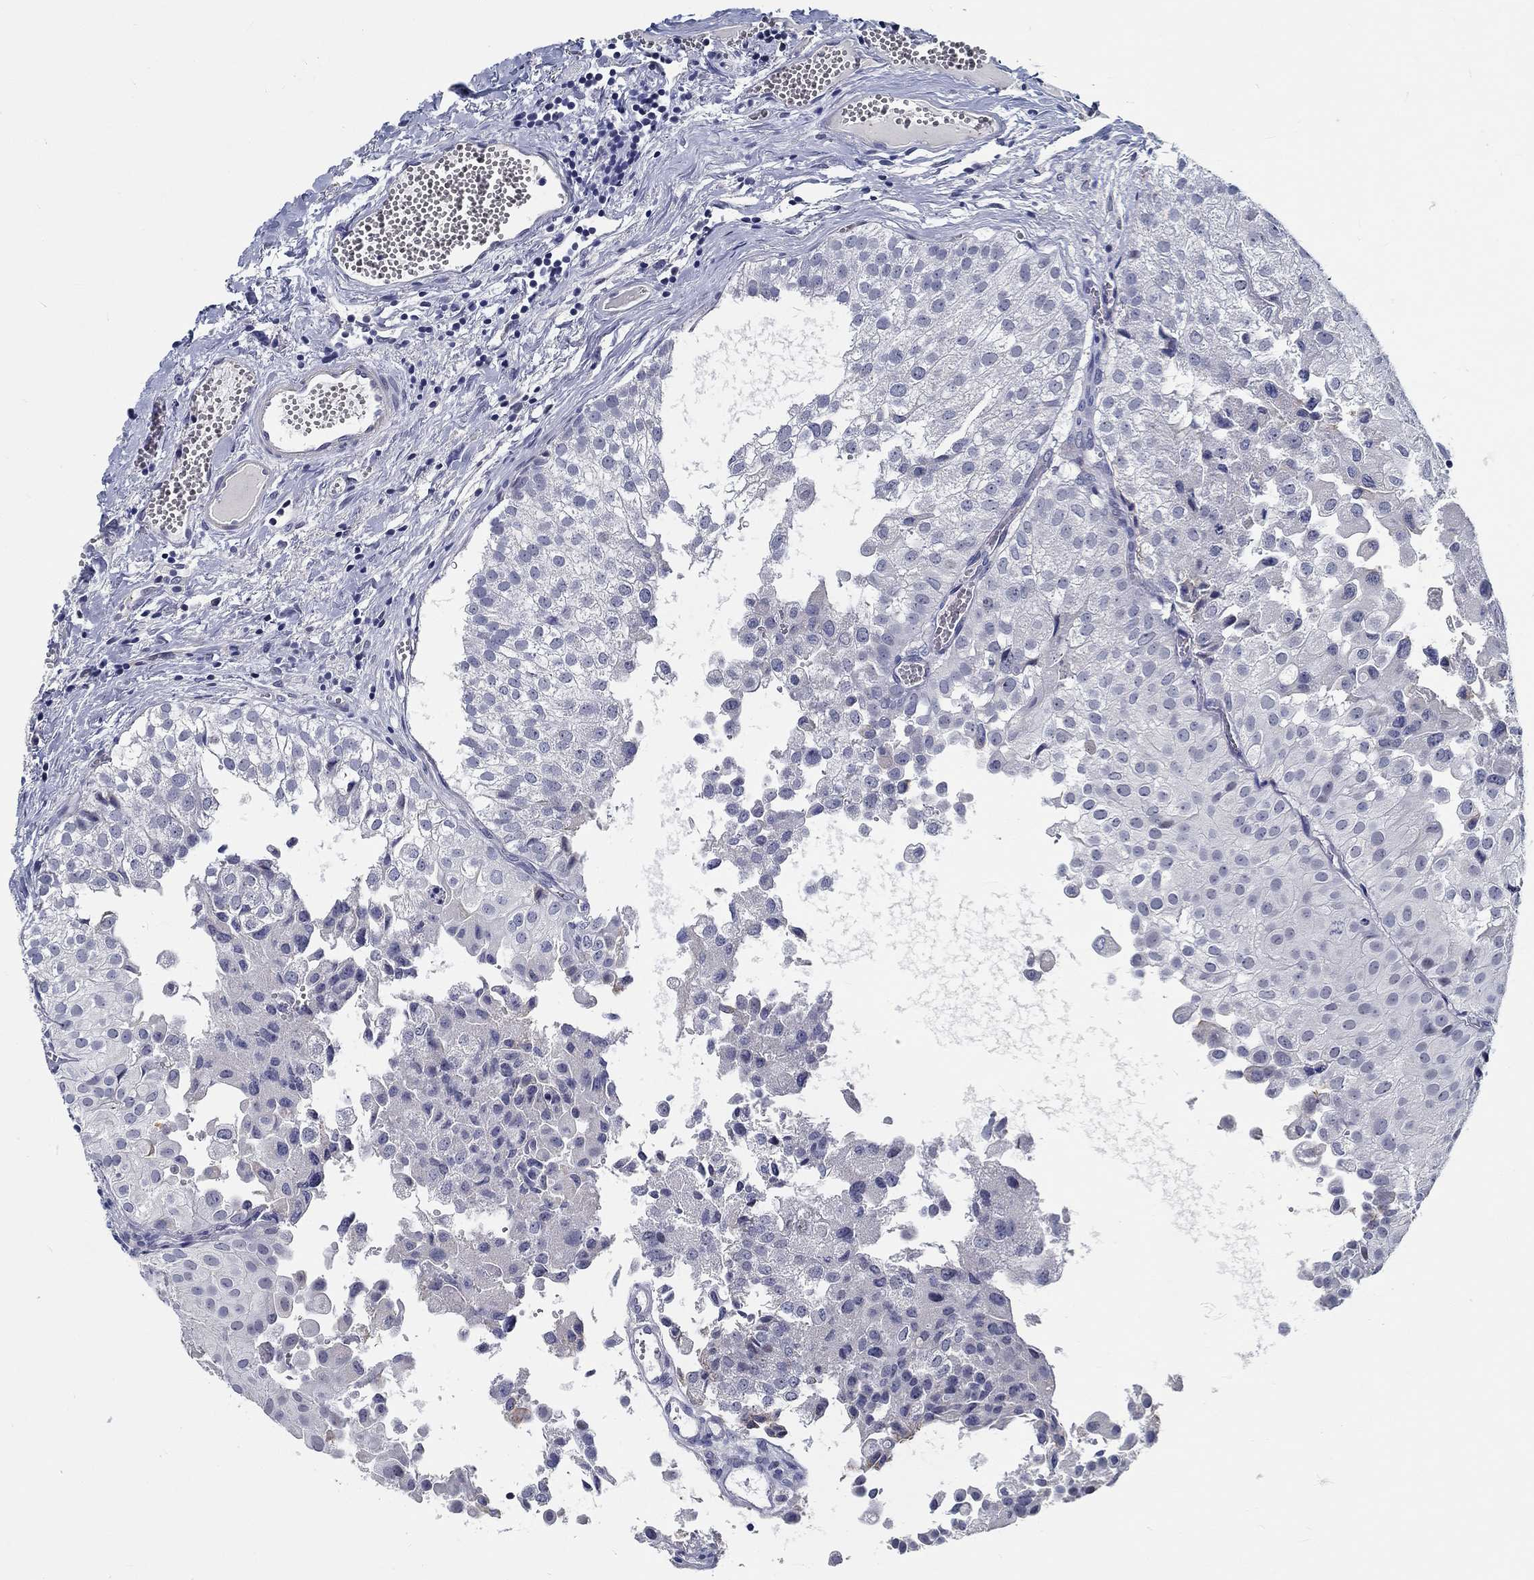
{"staining": {"intensity": "negative", "quantity": "none", "location": "none"}, "tissue": "urothelial cancer", "cell_type": "Tumor cells", "image_type": "cancer", "snomed": [{"axis": "morphology", "description": "Urothelial carcinoma, Low grade"}, {"axis": "topography", "description": "Urinary bladder"}], "caption": "A photomicrograph of human urothelial cancer is negative for staining in tumor cells.", "gene": "MYBPC1", "patient": {"sex": "female", "age": 78}}